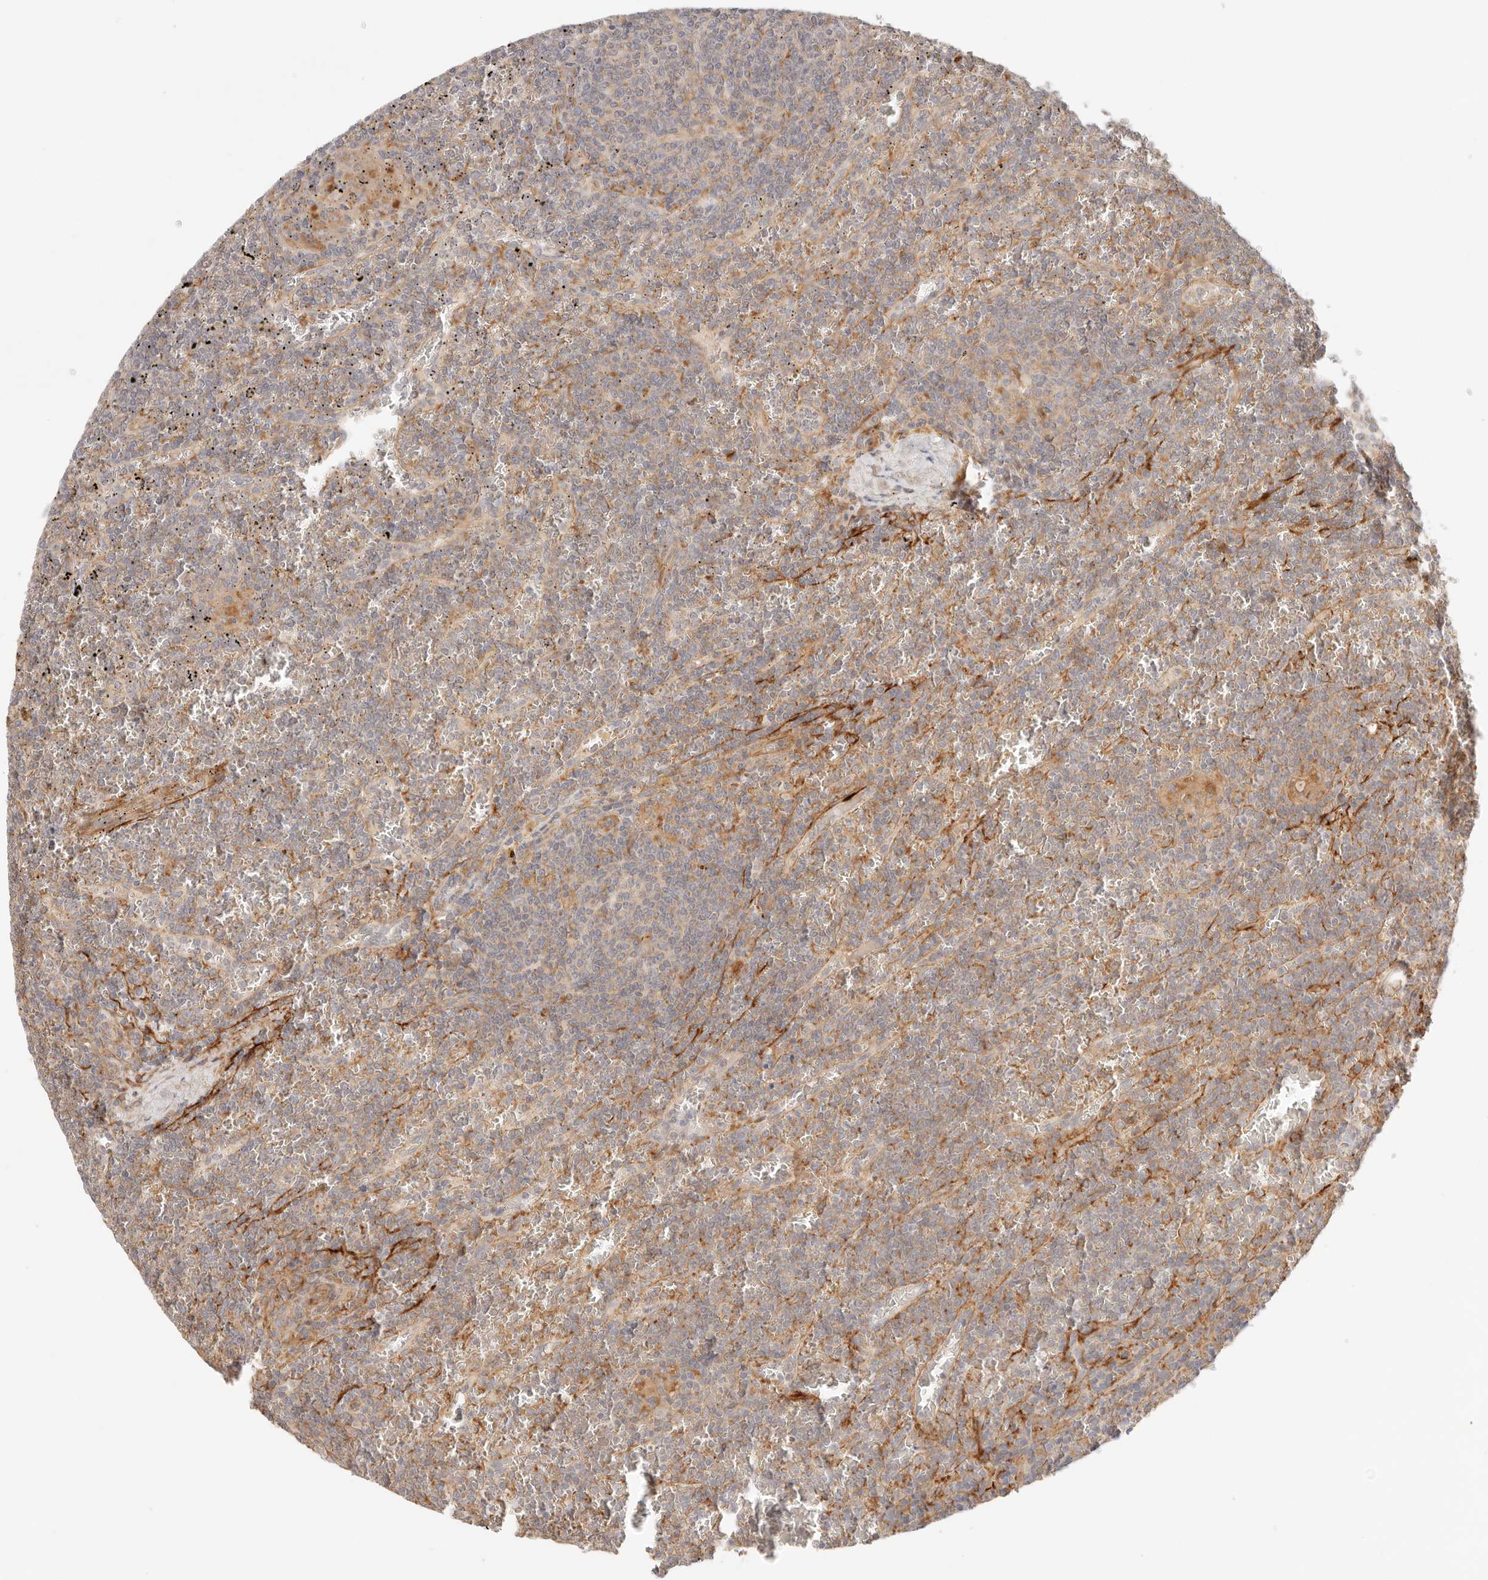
{"staining": {"intensity": "weak", "quantity": "25%-75%", "location": "cytoplasmic/membranous"}, "tissue": "lymphoma", "cell_type": "Tumor cells", "image_type": "cancer", "snomed": [{"axis": "morphology", "description": "Malignant lymphoma, non-Hodgkin's type, Low grade"}, {"axis": "topography", "description": "Spleen"}], "caption": "Tumor cells demonstrate weak cytoplasmic/membranous positivity in about 25%-75% of cells in lymphoma.", "gene": "IL1R2", "patient": {"sex": "female", "age": 19}}